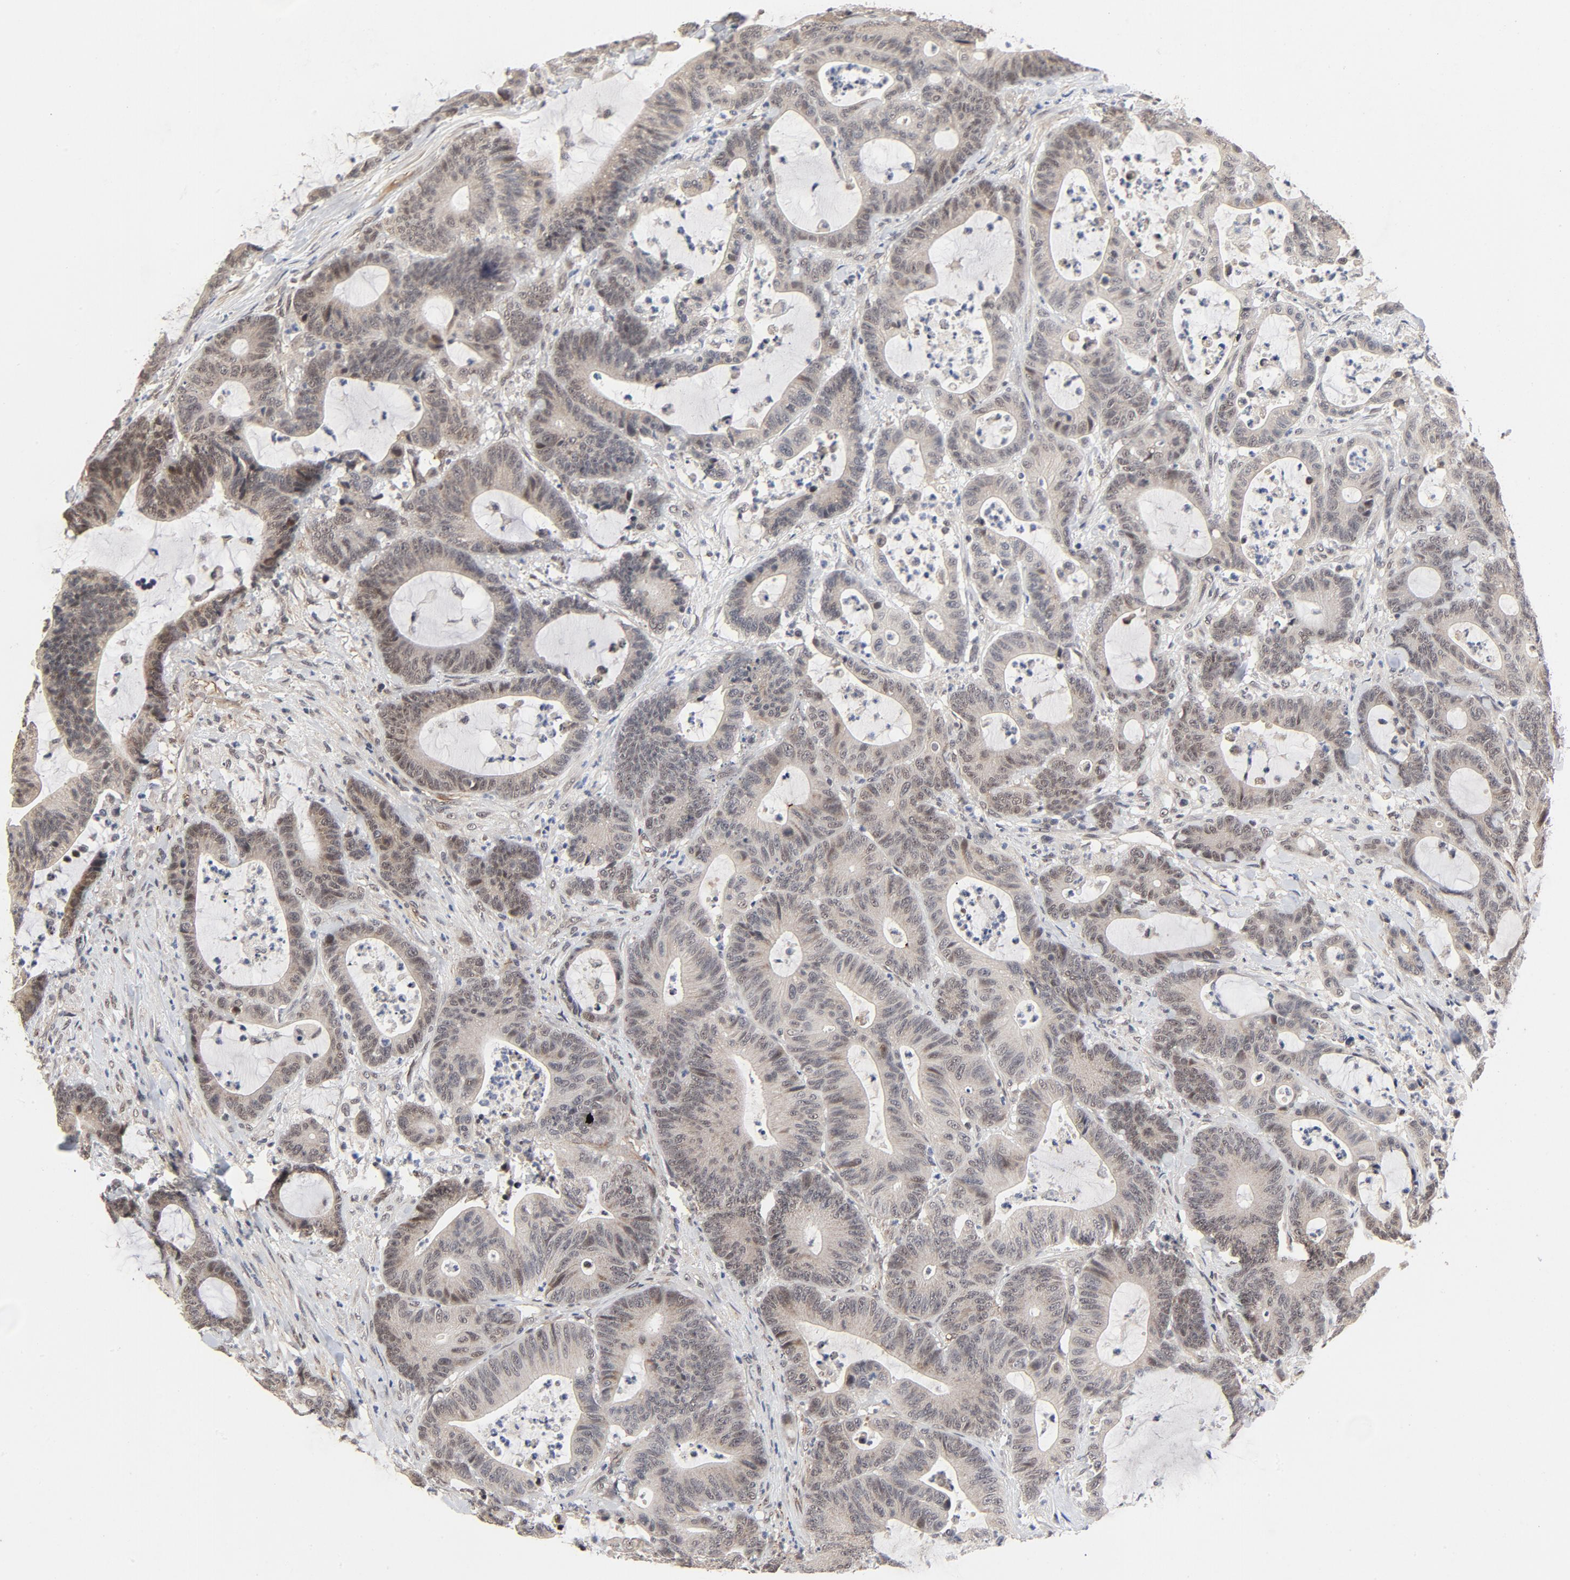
{"staining": {"intensity": "moderate", "quantity": "<25%", "location": "nuclear"}, "tissue": "colorectal cancer", "cell_type": "Tumor cells", "image_type": "cancer", "snomed": [{"axis": "morphology", "description": "Adenocarcinoma, NOS"}, {"axis": "topography", "description": "Colon"}], "caption": "Immunohistochemical staining of colorectal adenocarcinoma exhibits low levels of moderate nuclear staining in about <25% of tumor cells.", "gene": "ZKSCAN8", "patient": {"sex": "female", "age": 84}}